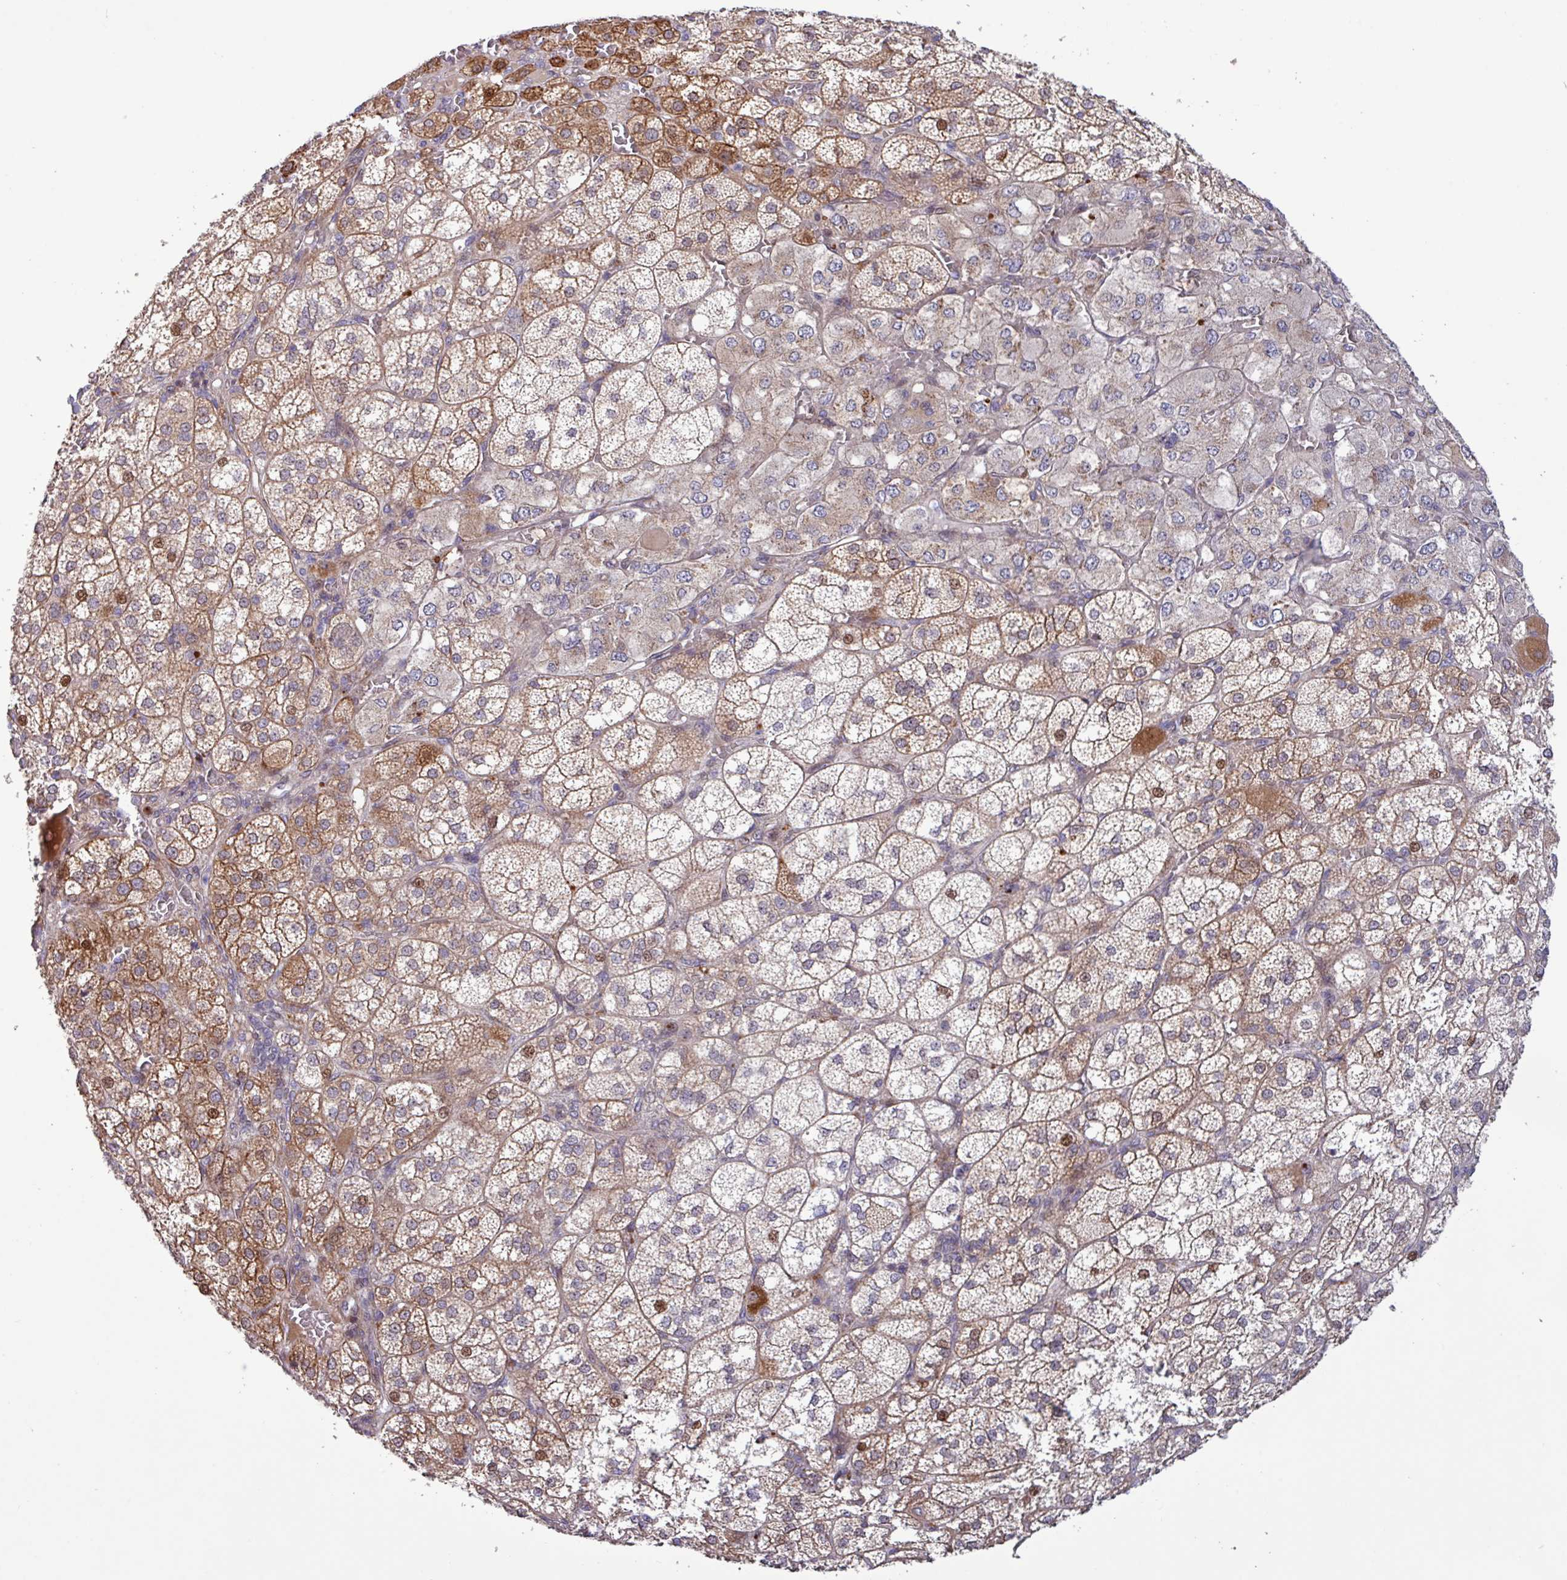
{"staining": {"intensity": "strong", "quantity": "25%-75%", "location": "cytoplasmic/membranous,nuclear"}, "tissue": "adrenal gland", "cell_type": "Glandular cells", "image_type": "normal", "snomed": [{"axis": "morphology", "description": "Normal tissue, NOS"}, {"axis": "topography", "description": "Adrenal gland"}], "caption": "Immunohistochemical staining of benign adrenal gland reveals strong cytoplasmic/membranous,nuclear protein expression in about 25%-75% of glandular cells. (IHC, brightfield microscopy, high magnification).", "gene": "TNFSF12", "patient": {"sex": "female", "age": 60}}